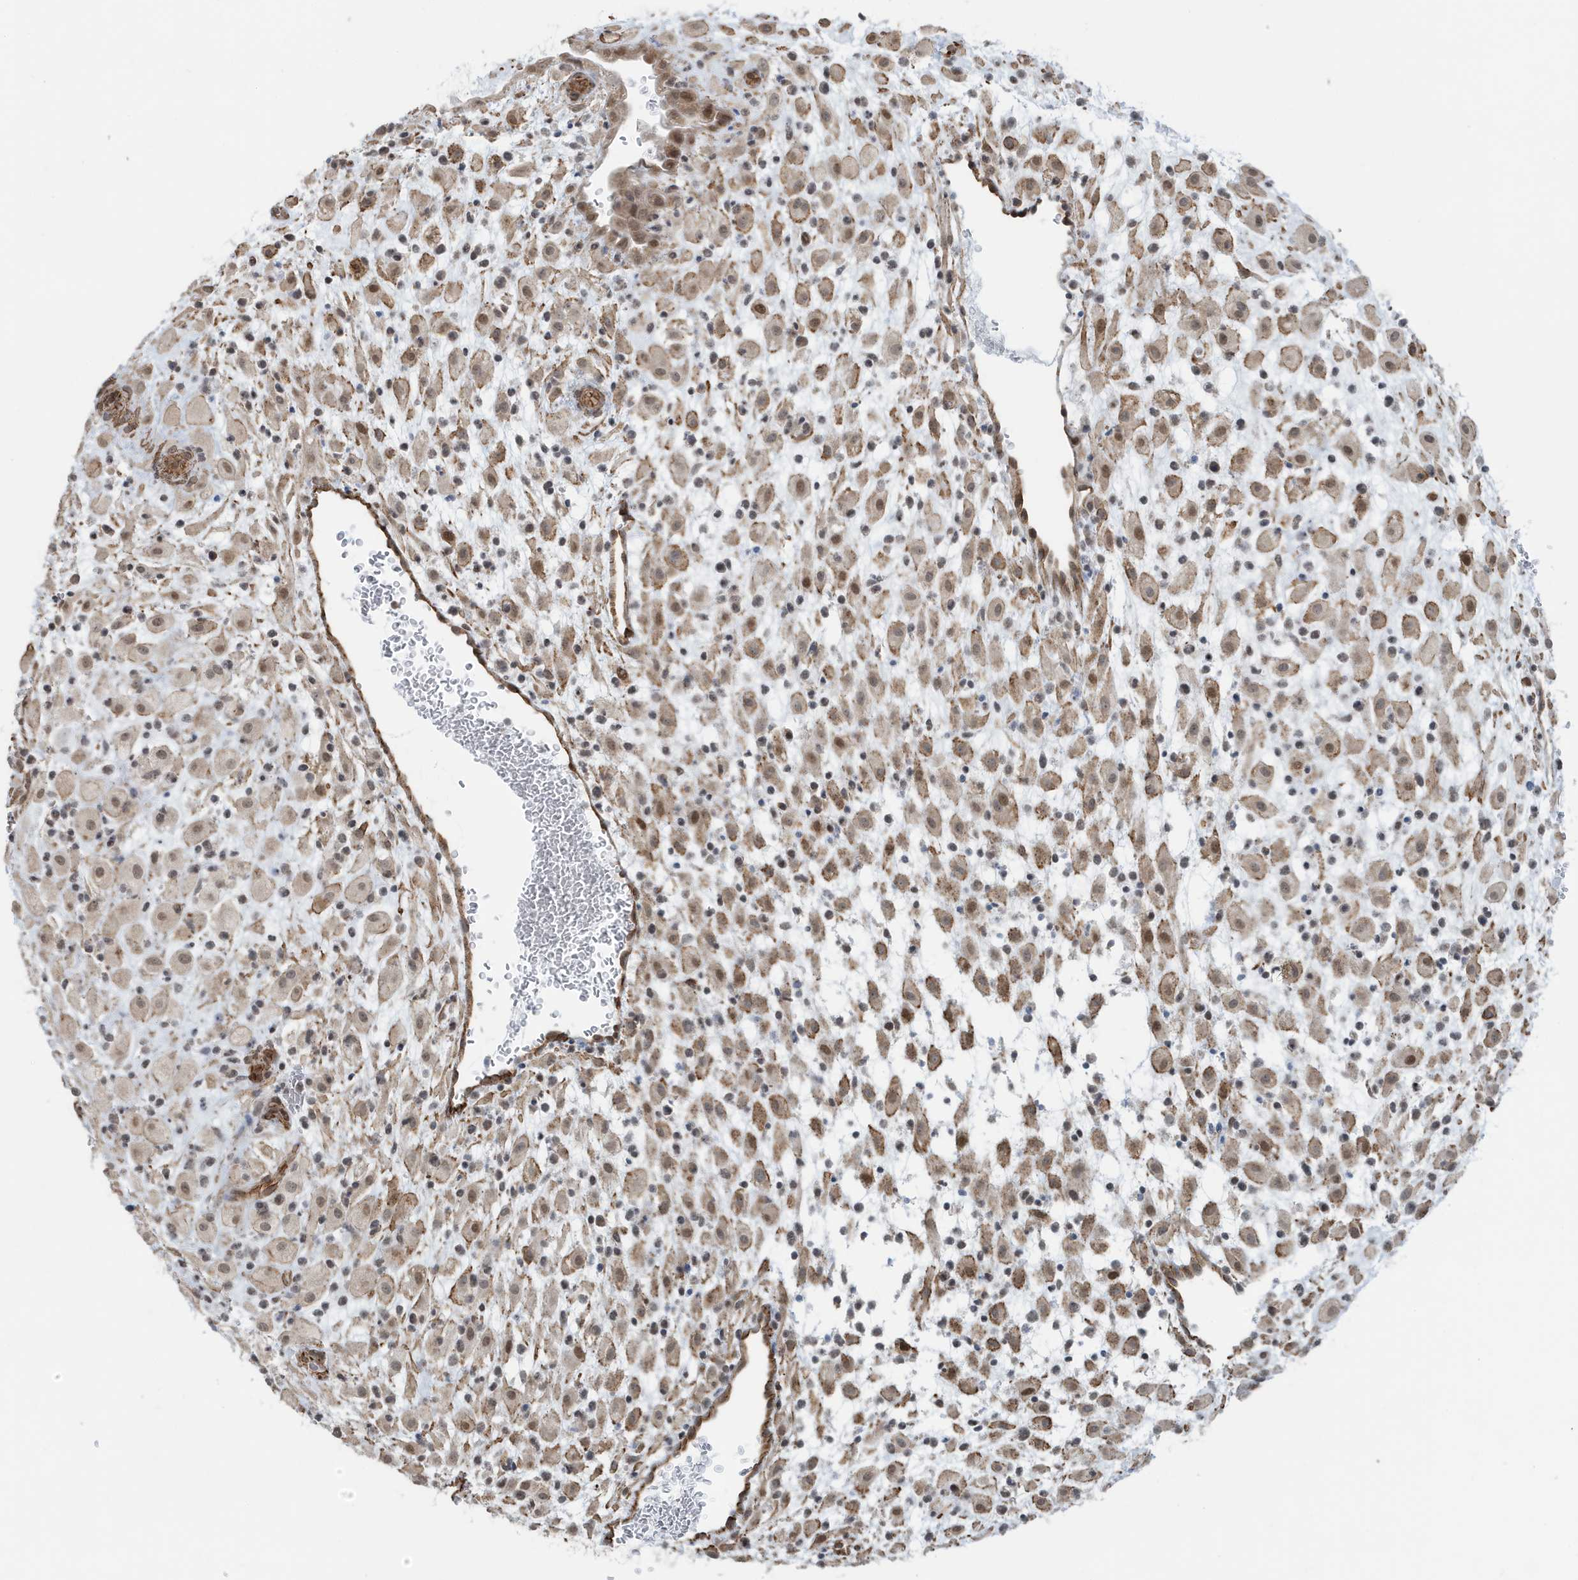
{"staining": {"intensity": "weak", "quantity": ">75%", "location": "cytoplasmic/membranous"}, "tissue": "placenta", "cell_type": "Decidual cells", "image_type": "normal", "snomed": [{"axis": "morphology", "description": "Normal tissue, NOS"}, {"axis": "topography", "description": "Placenta"}], "caption": "About >75% of decidual cells in unremarkable human placenta exhibit weak cytoplasmic/membranous protein staining as visualized by brown immunohistochemical staining.", "gene": "CHCHD4", "patient": {"sex": "female", "age": 35}}